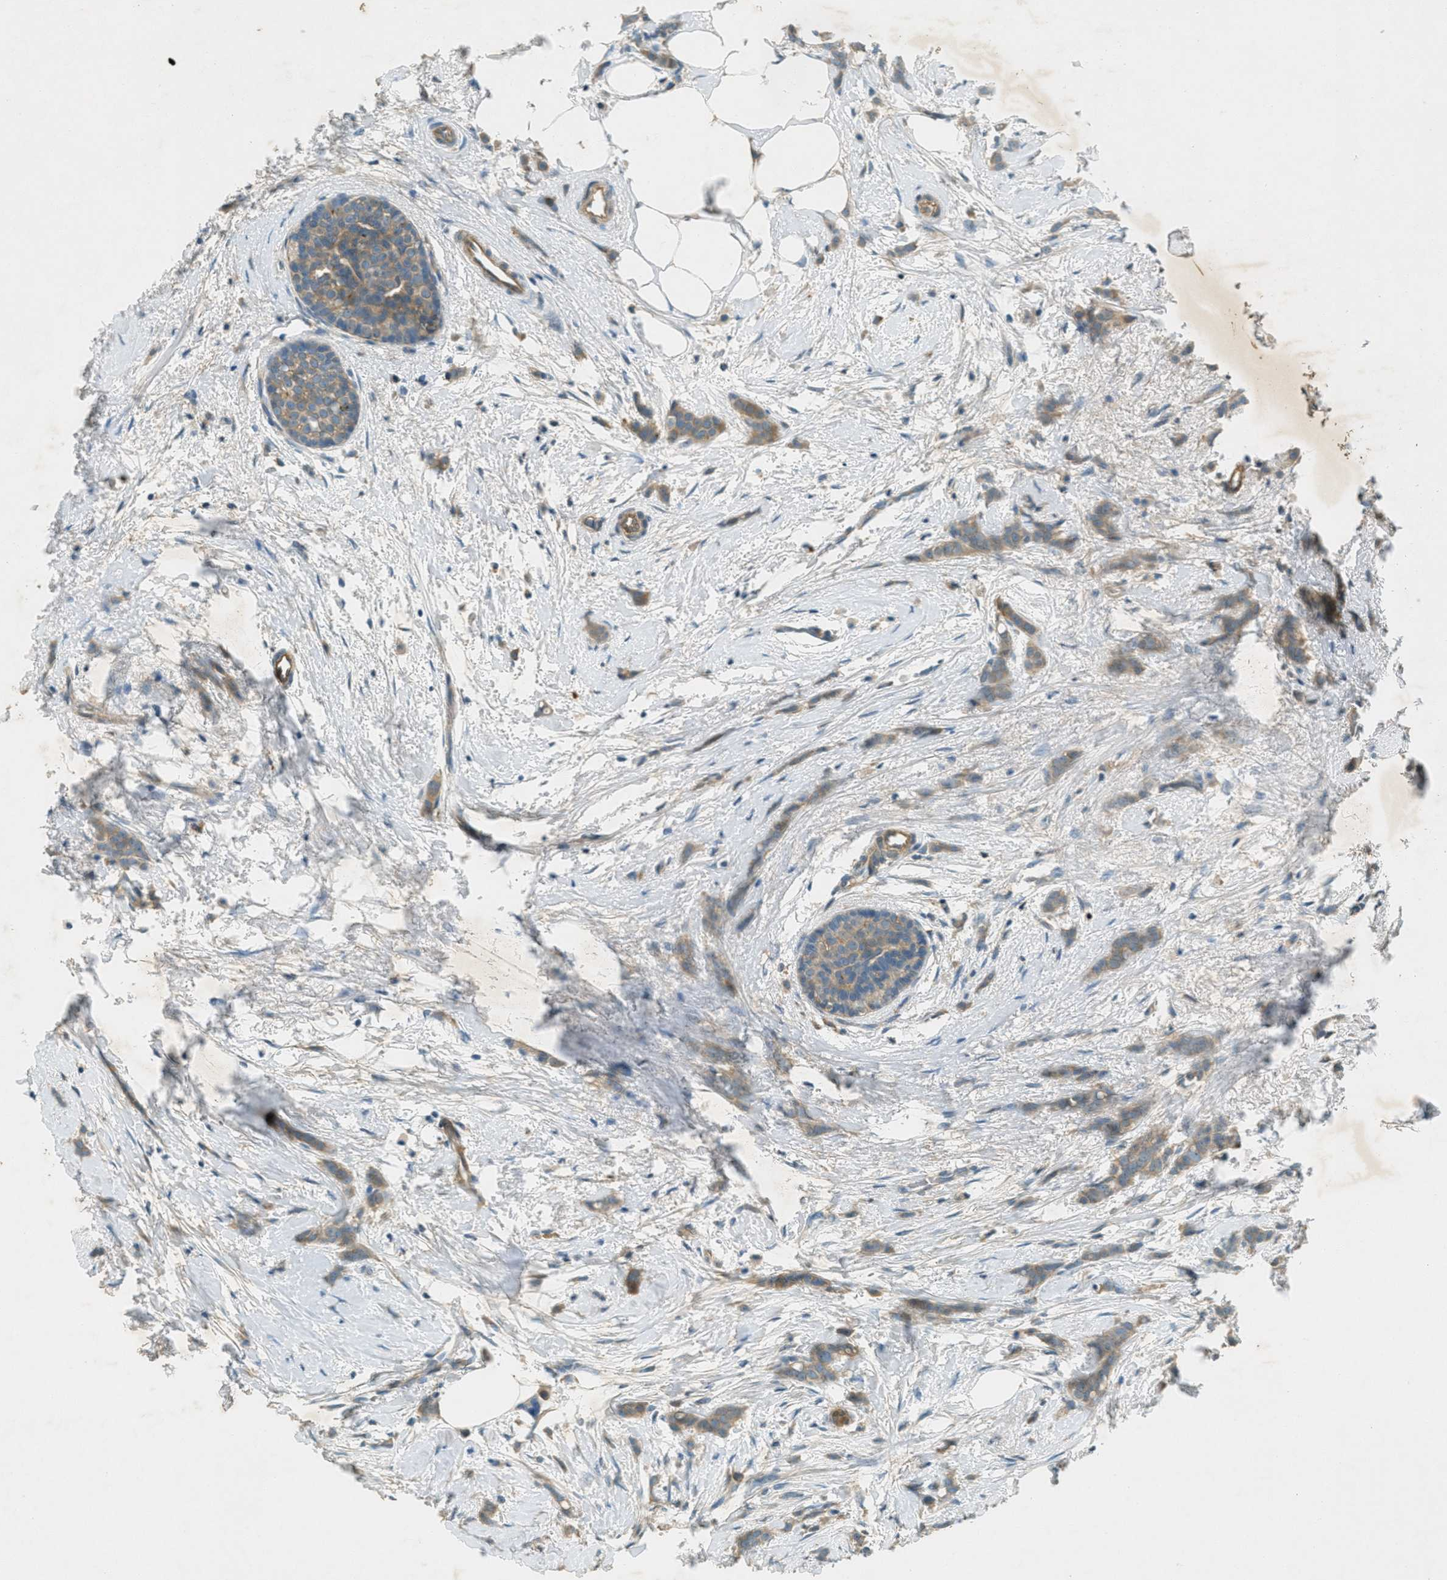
{"staining": {"intensity": "moderate", "quantity": ">75%", "location": "cytoplasmic/membranous"}, "tissue": "breast cancer", "cell_type": "Tumor cells", "image_type": "cancer", "snomed": [{"axis": "morphology", "description": "Lobular carcinoma, in situ"}, {"axis": "morphology", "description": "Lobular carcinoma"}, {"axis": "topography", "description": "Breast"}], "caption": "This image exhibits breast cancer stained with IHC to label a protein in brown. The cytoplasmic/membranous of tumor cells show moderate positivity for the protein. Nuclei are counter-stained blue.", "gene": "NUDT4", "patient": {"sex": "female", "age": 41}}